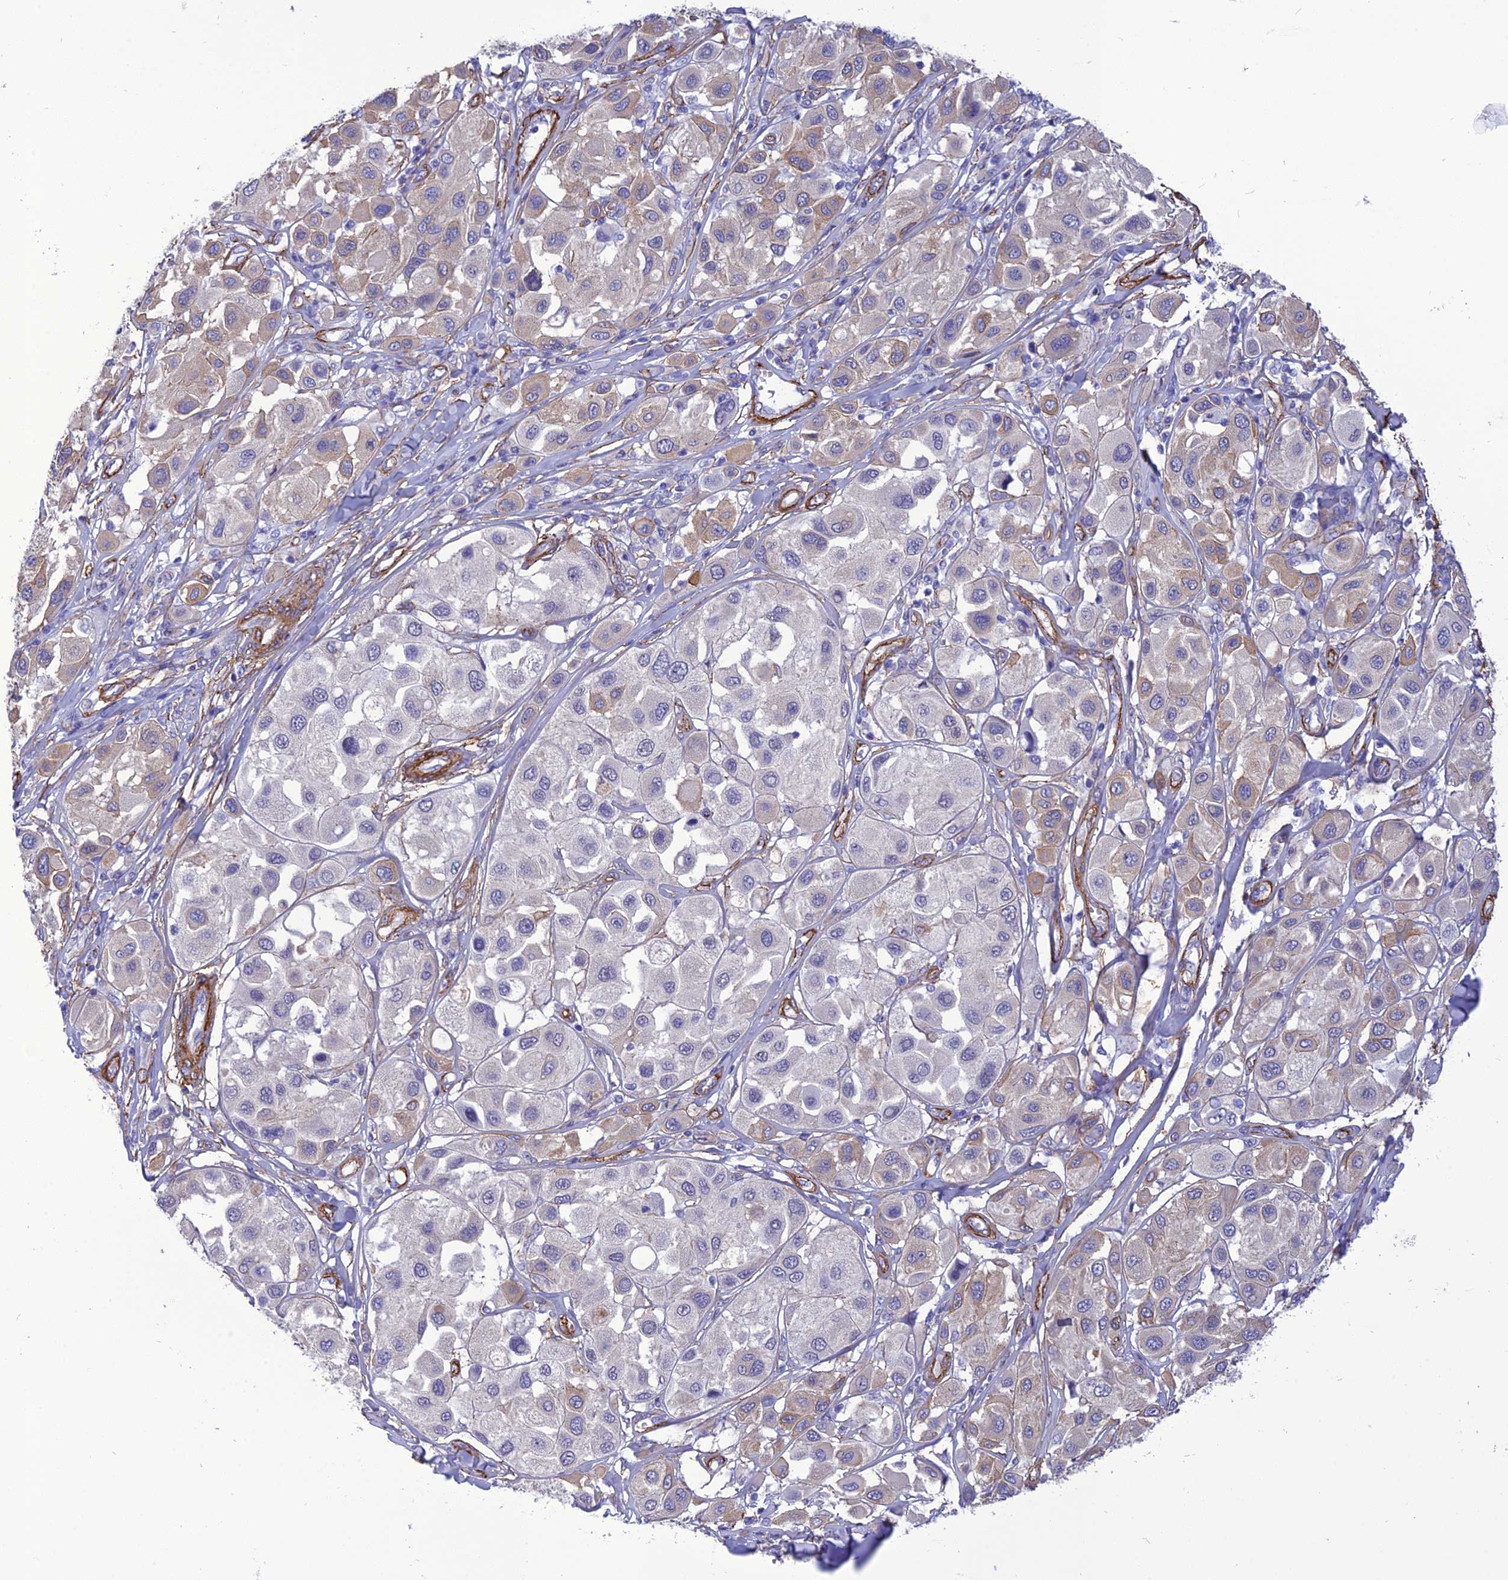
{"staining": {"intensity": "weak", "quantity": "<25%", "location": "cytoplasmic/membranous"}, "tissue": "melanoma", "cell_type": "Tumor cells", "image_type": "cancer", "snomed": [{"axis": "morphology", "description": "Malignant melanoma, Metastatic site"}, {"axis": "topography", "description": "Skin"}], "caption": "A photomicrograph of malignant melanoma (metastatic site) stained for a protein reveals no brown staining in tumor cells. The staining was performed using DAB (3,3'-diaminobenzidine) to visualize the protein expression in brown, while the nuclei were stained in blue with hematoxylin (Magnification: 20x).", "gene": "NKD1", "patient": {"sex": "male", "age": 41}}